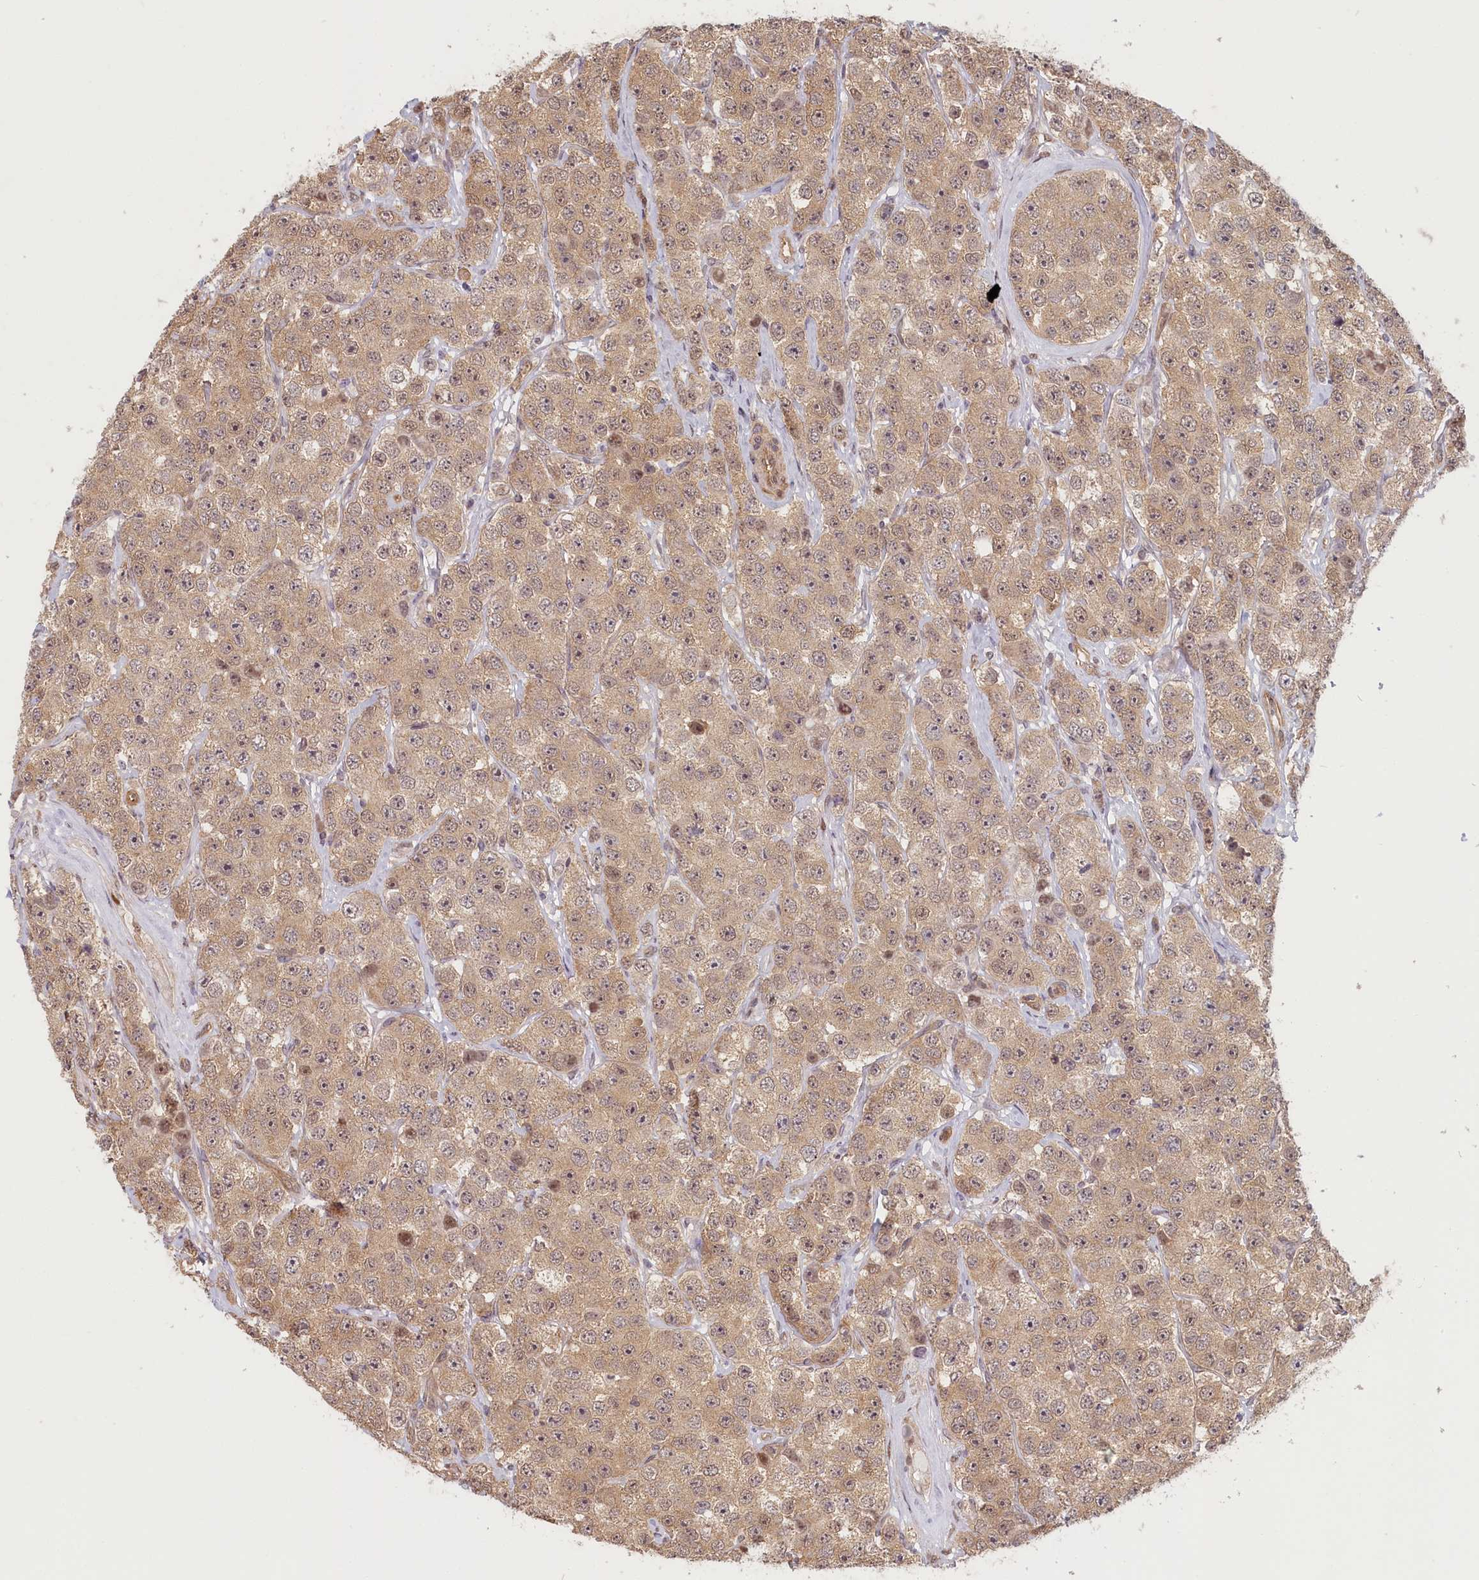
{"staining": {"intensity": "moderate", "quantity": ">75%", "location": "cytoplasmic/membranous,nuclear"}, "tissue": "testis cancer", "cell_type": "Tumor cells", "image_type": "cancer", "snomed": [{"axis": "morphology", "description": "Seminoma, NOS"}, {"axis": "topography", "description": "Testis"}], "caption": "This histopathology image exhibits IHC staining of seminoma (testis), with medium moderate cytoplasmic/membranous and nuclear expression in approximately >75% of tumor cells.", "gene": "C19orf44", "patient": {"sex": "male", "age": 28}}